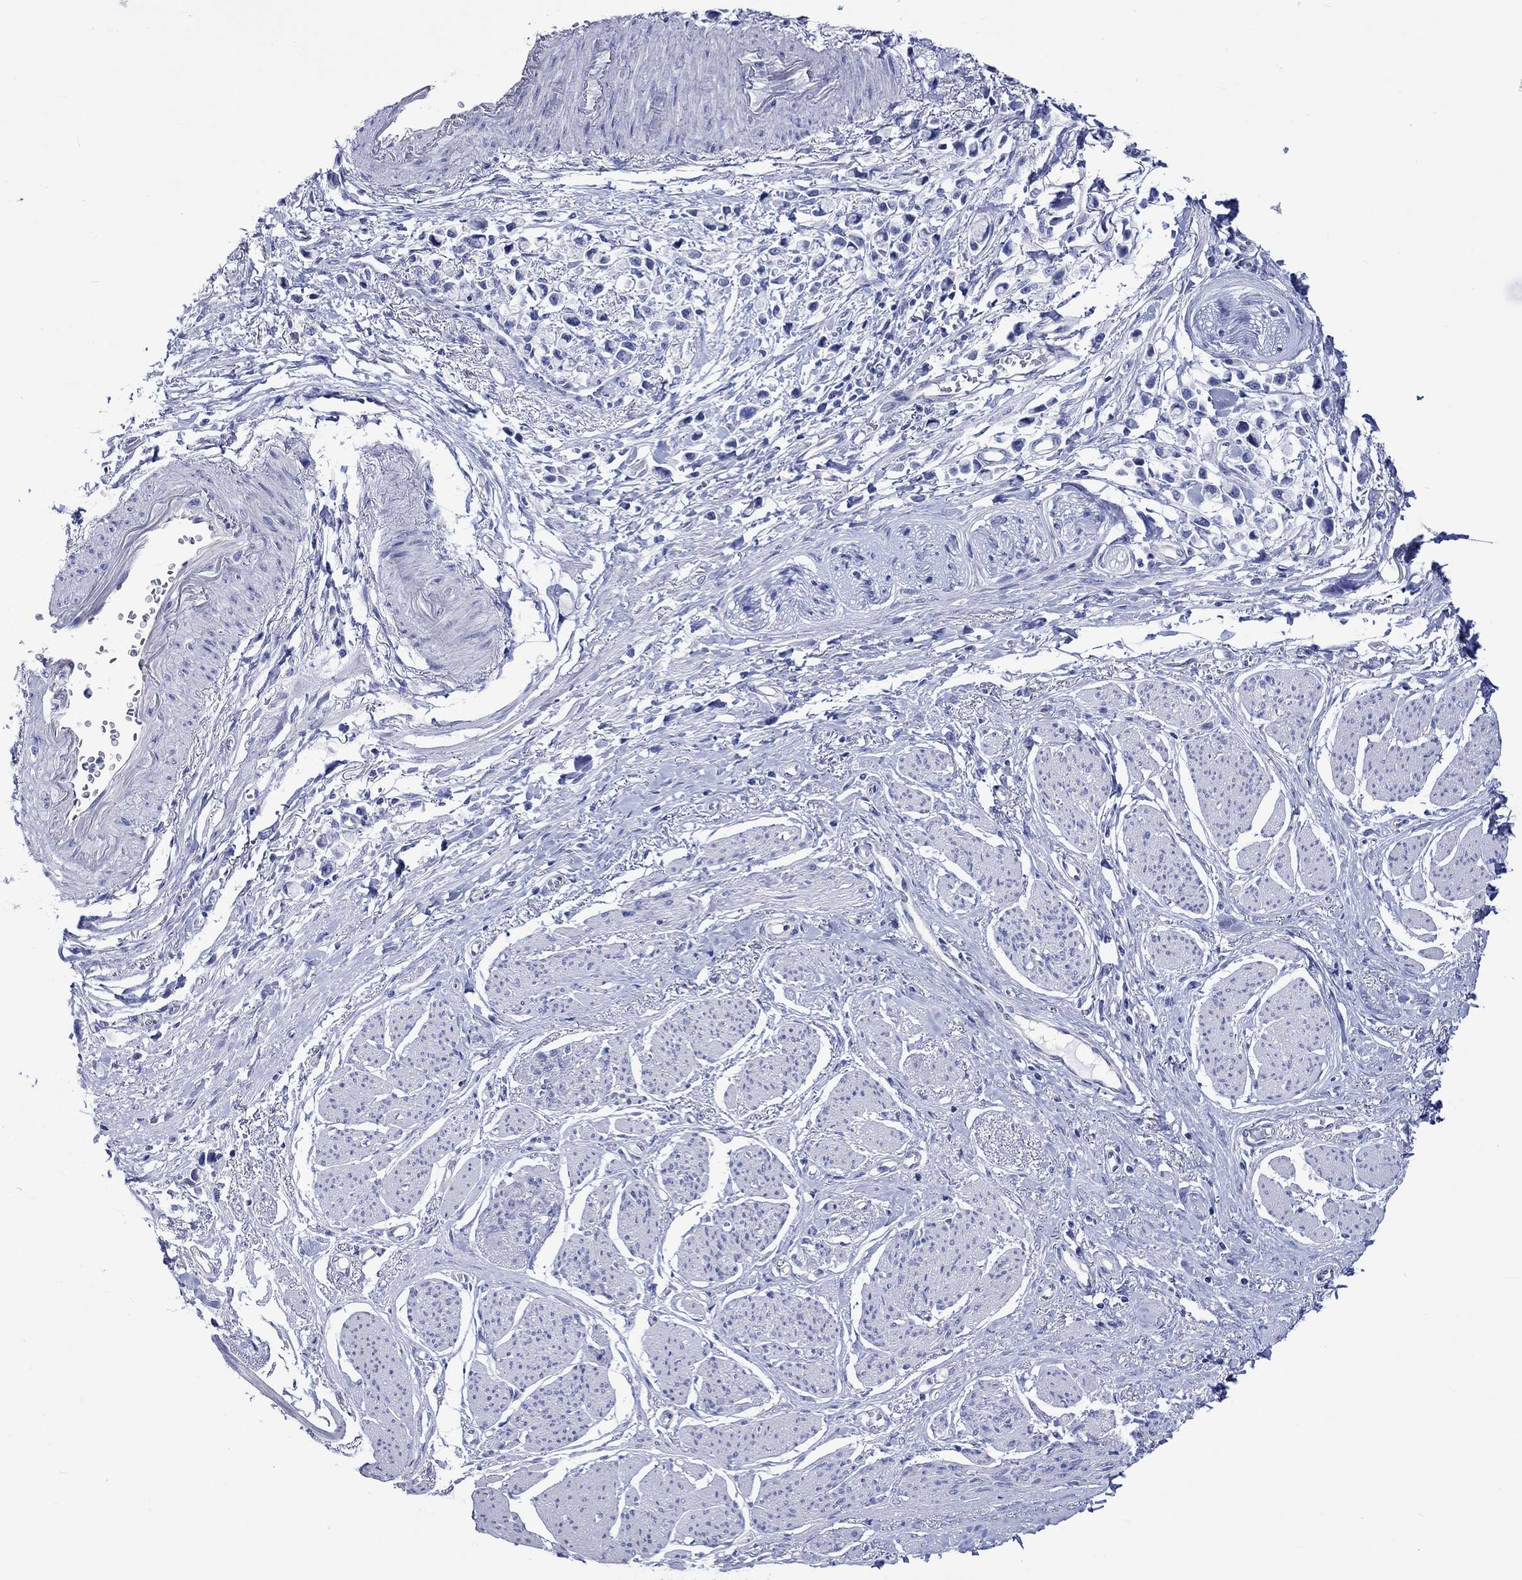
{"staining": {"intensity": "negative", "quantity": "none", "location": "none"}, "tissue": "stomach cancer", "cell_type": "Tumor cells", "image_type": "cancer", "snomed": [{"axis": "morphology", "description": "Adenocarcinoma, NOS"}, {"axis": "topography", "description": "Stomach"}], "caption": "The immunohistochemistry (IHC) photomicrograph has no significant staining in tumor cells of stomach adenocarcinoma tissue.", "gene": "HARBI1", "patient": {"sex": "female", "age": 81}}